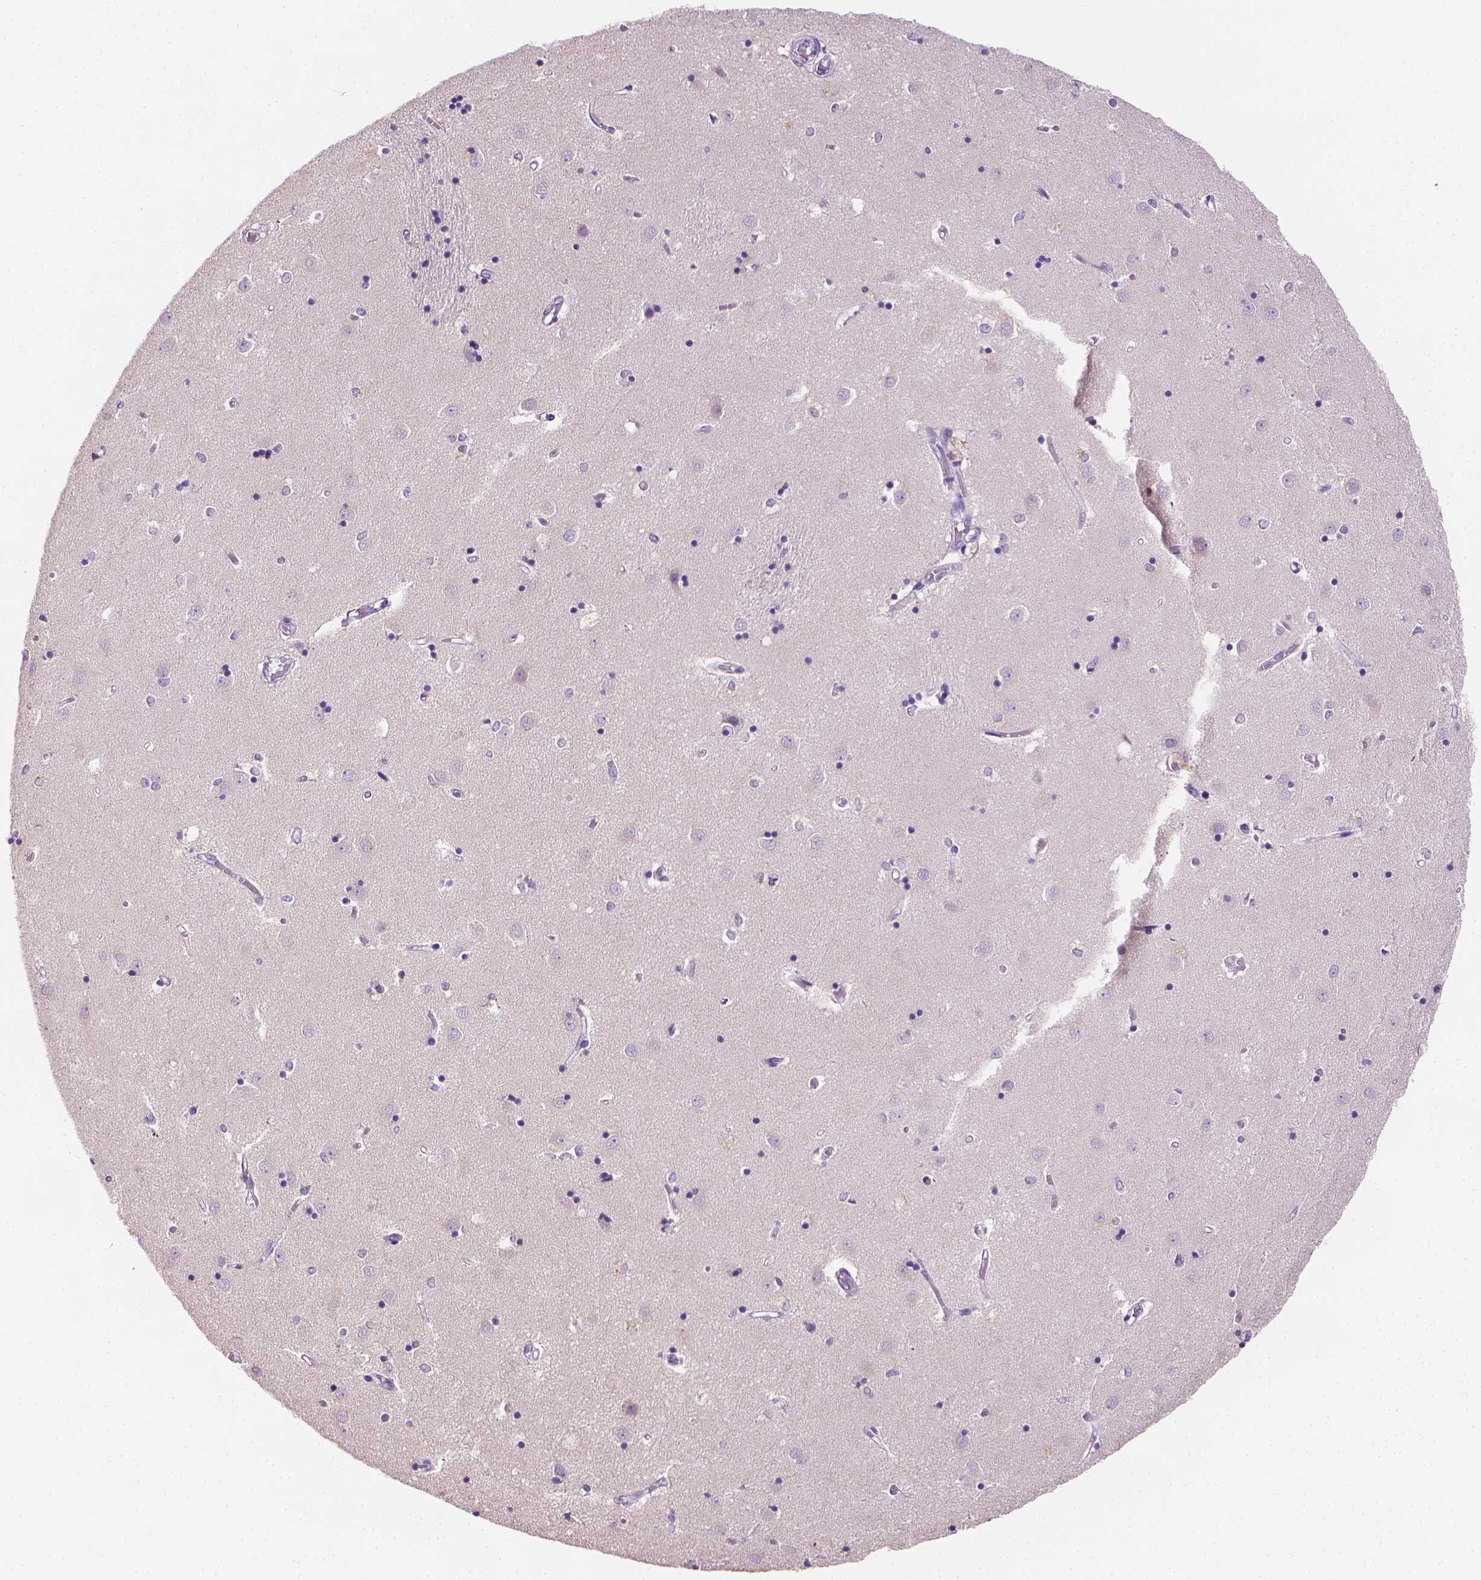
{"staining": {"intensity": "negative", "quantity": "none", "location": "none"}, "tissue": "caudate", "cell_type": "Glial cells", "image_type": "normal", "snomed": [{"axis": "morphology", "description": "Normal tissue, NOS"}, {"axis": "topography", "description": "Lateral ventricle wall"}], "caption": "The image displays no staining of glial cells in normal caudate.", "gene": "FASN", "patient": {"sex": "male", "age": 54}}